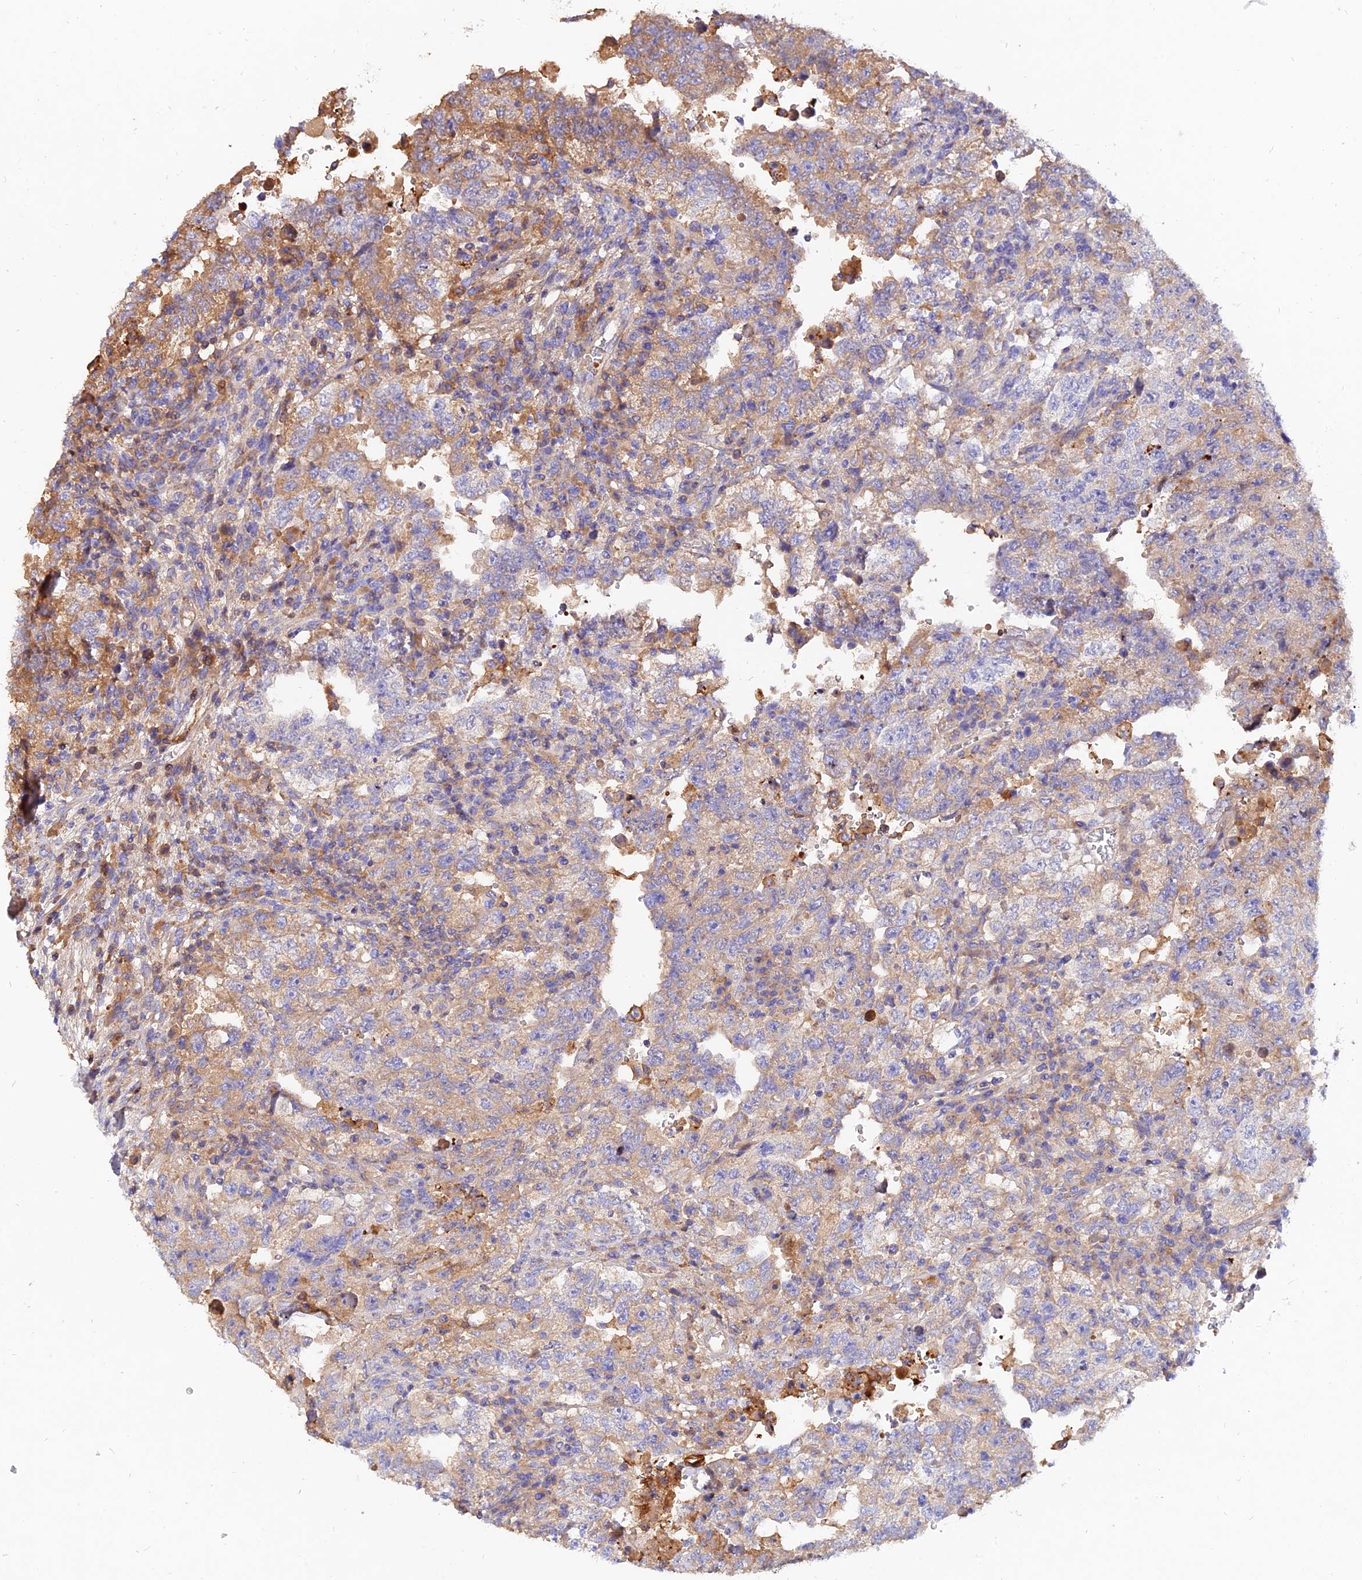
{"staining": {"intensity": "moderate", "quantity": "<25%", "location": "cytoplasmic/membranous"}, "tissue": "testis cancer", "cell_type": "Tumor cells", "image_type": "cancer", "snomed": [{"axis": "morphology", "description": "Carcinoma, Embryonal, NOS"}, {"axis": "topography", "description": "Testis"}], "caption": "Tumor cells display low levels of moderate cytoplasmic/membranous staining in approximately <25% of cells in embryonal carcinoma (testis).", "gene": "MROH1", "patient": {"sex": "male", "age": 26}}